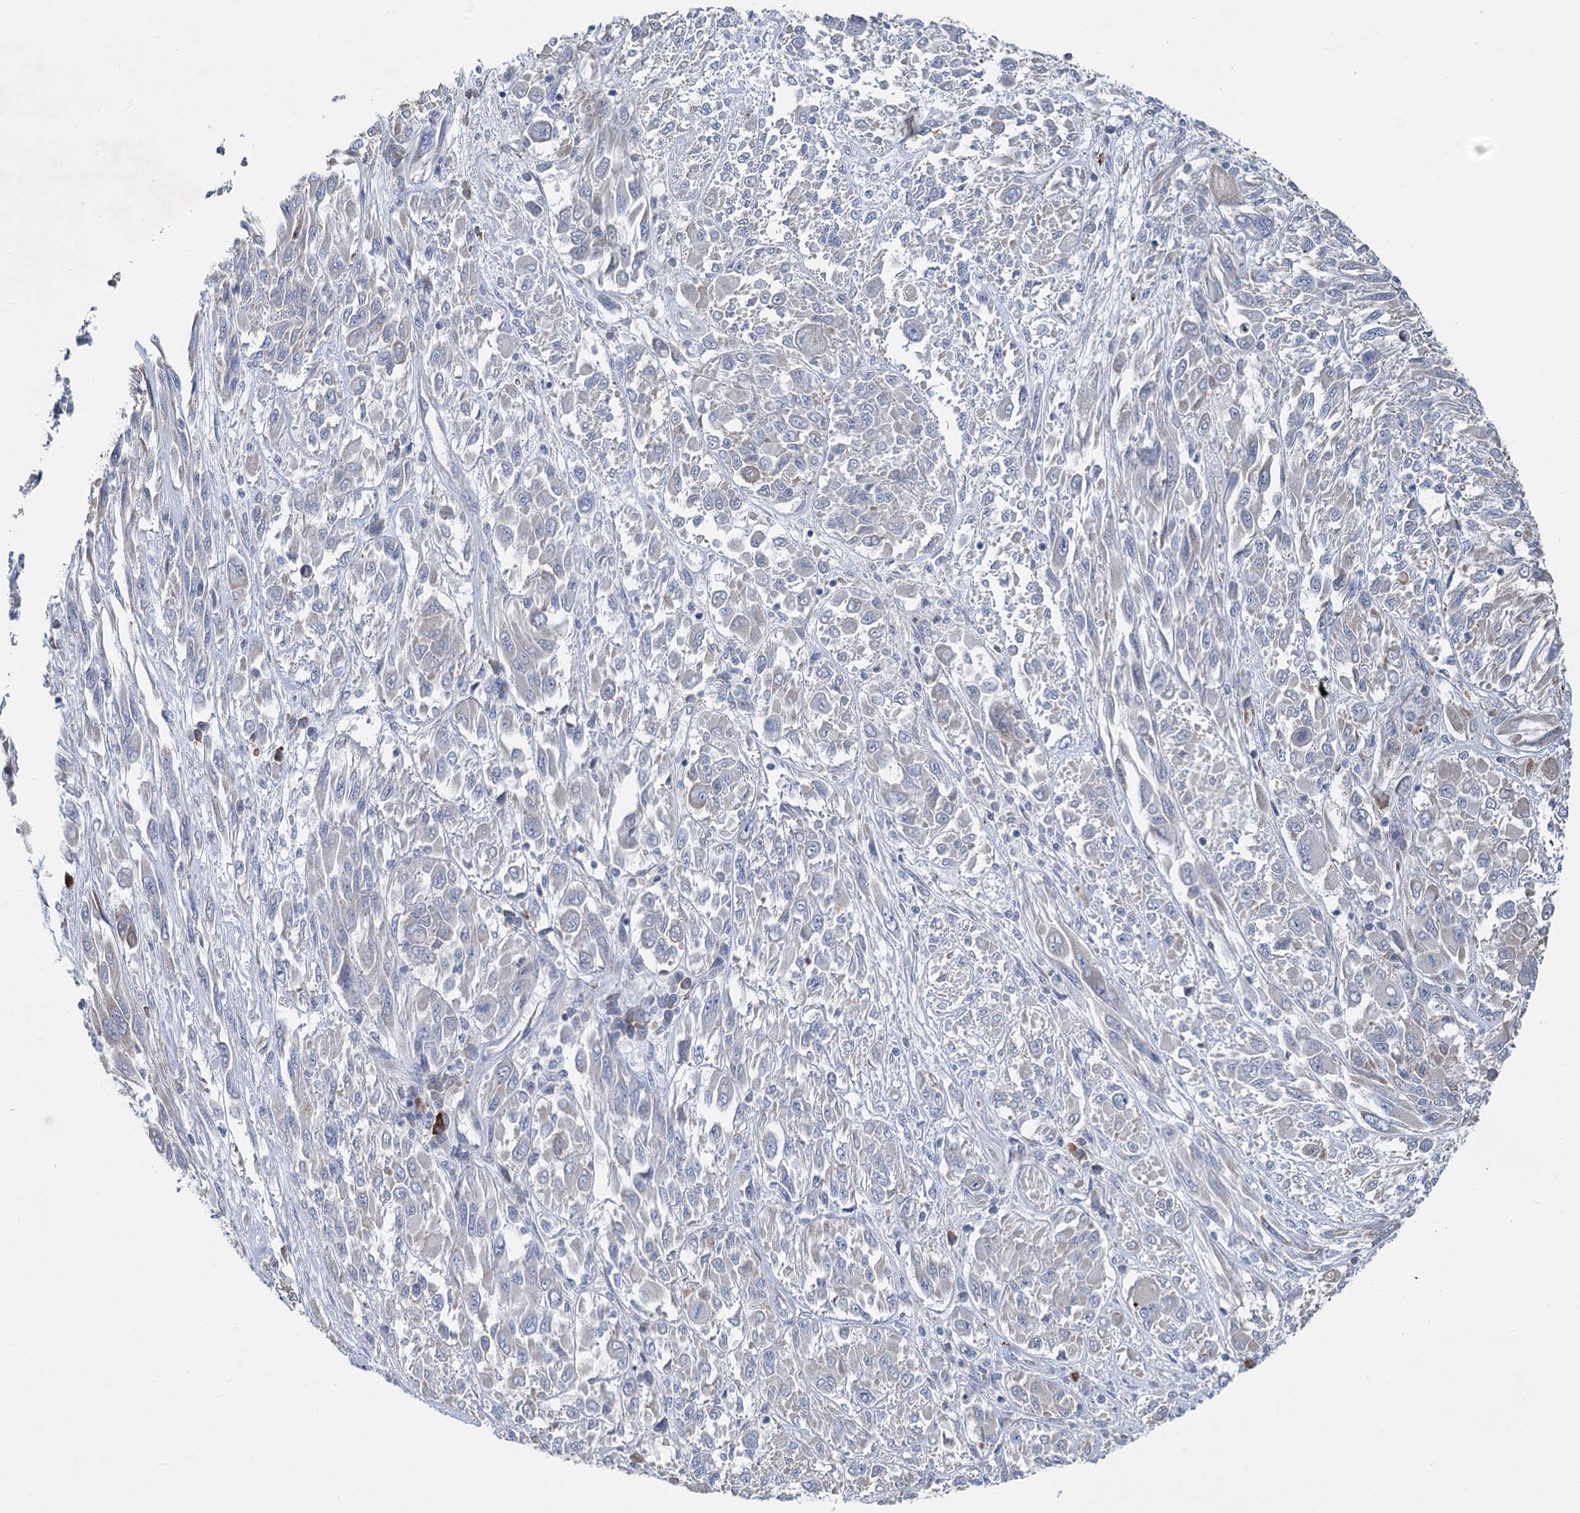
{"staining": {"intensity": "negative", "quantity": "none", "location": "none"}, "tissue": "melanoma", "cell_type": "Tumor cells", "image_type": "cancer", "snomed": [{"axis": "morphology", "description": "Malignant melanoma, NOS"}, {"axis": "topography", "description": "Skin"}], "caption": "Immunohistochemistry of human malignant melanoma shows no staining in tumor cells.", "gene": "PRSS35", "patient": {"sex": "female", "age": 91}}